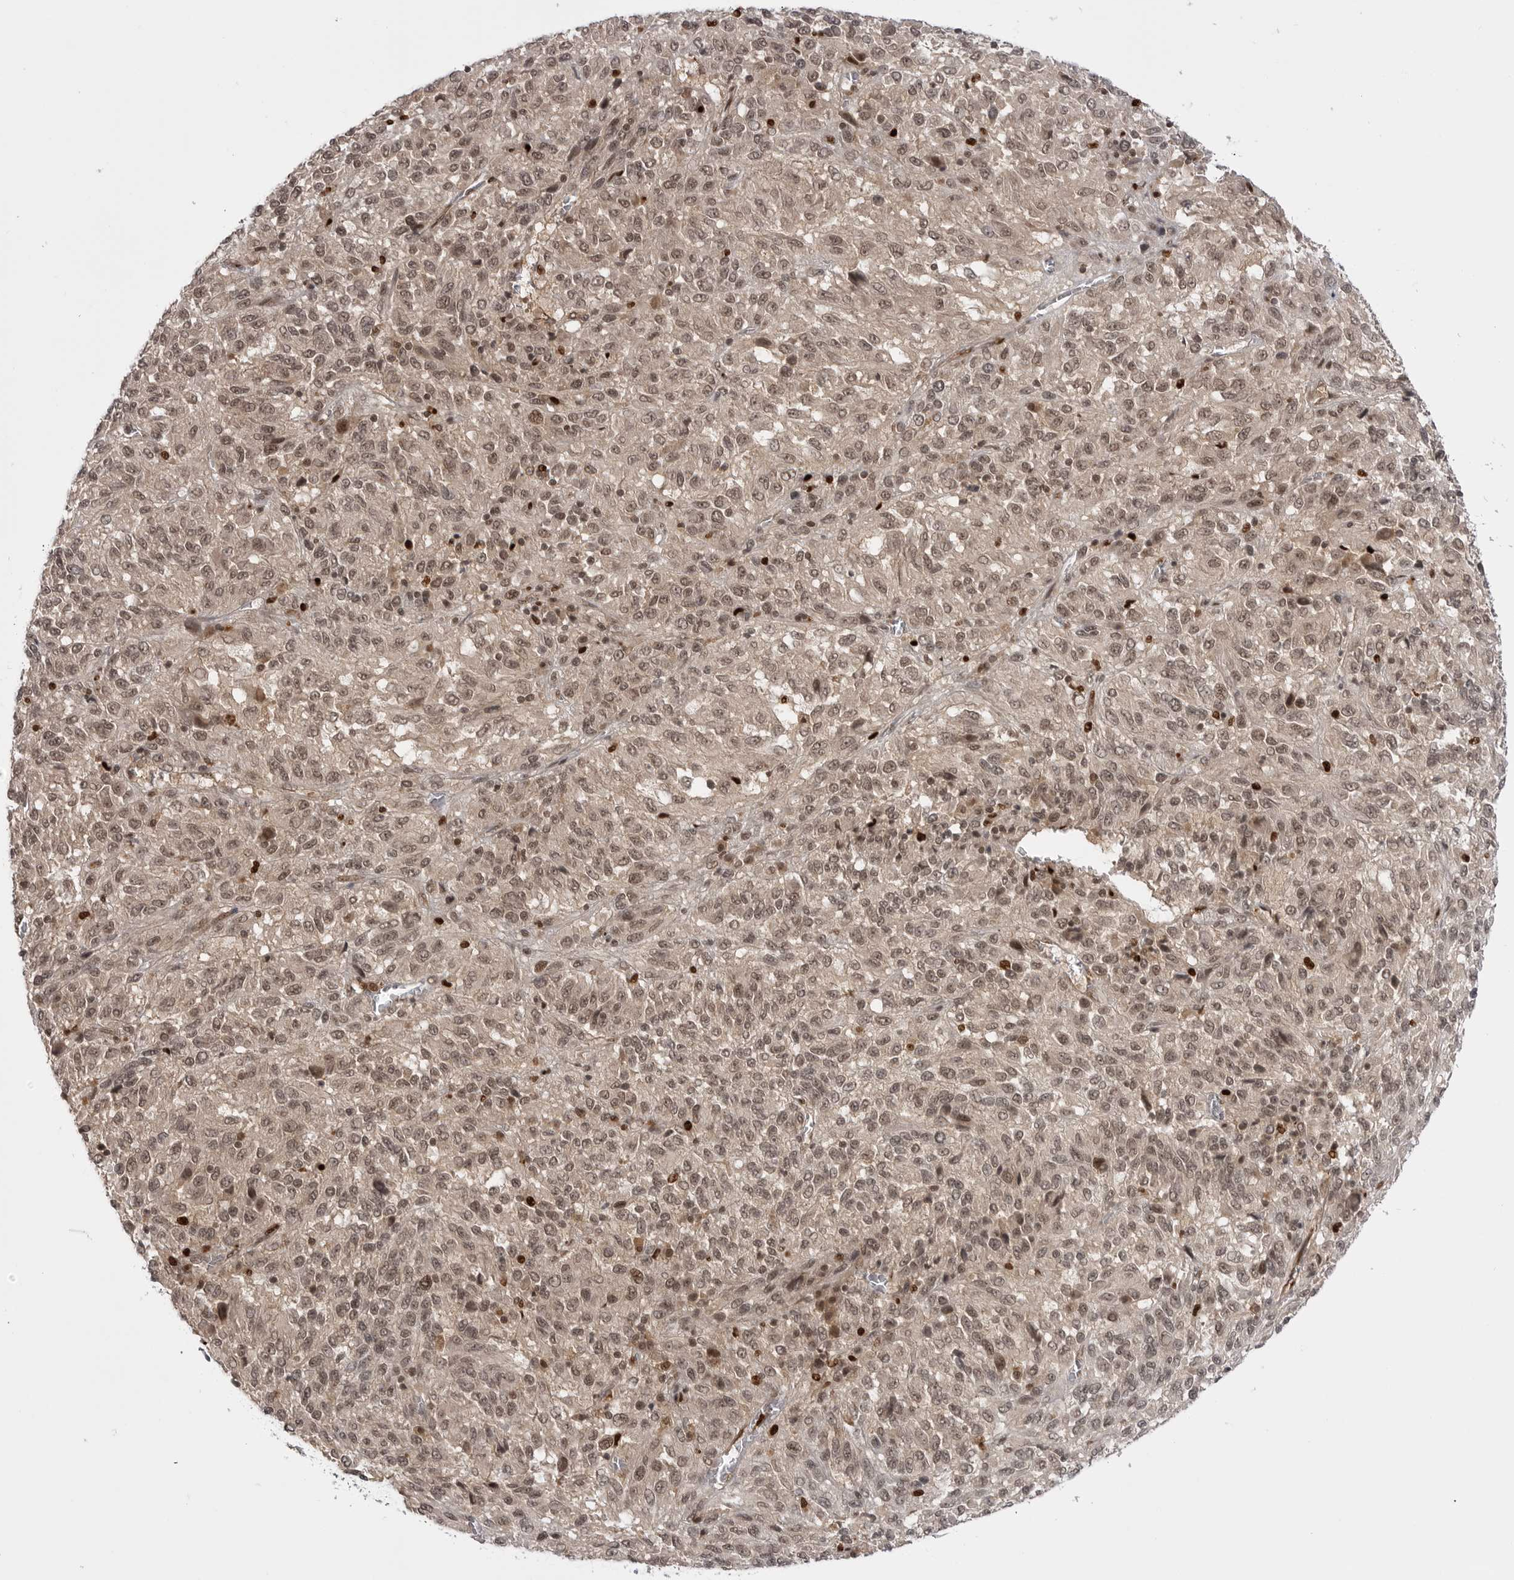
{"staining": {"intensity": "weak", "quantity": "25%-75%", "location": "nuclear"}, "tissue": "melanoma", "cell_type": "Tumor cells", "image_type": "cancer", "snomed": [{"axis": "morphology", "description": "Malignant melanoma, Metastatic site"}, {"axis": "topography", "description": "Lung"}], "caption": "This micrograph reveals immunohistochemistry staining of melanoma, with low weak nuclear staining in about 25%-75% of tumor cells.", "gene": "PTK2B", "patient": {"sex": "male", "age": 64}}